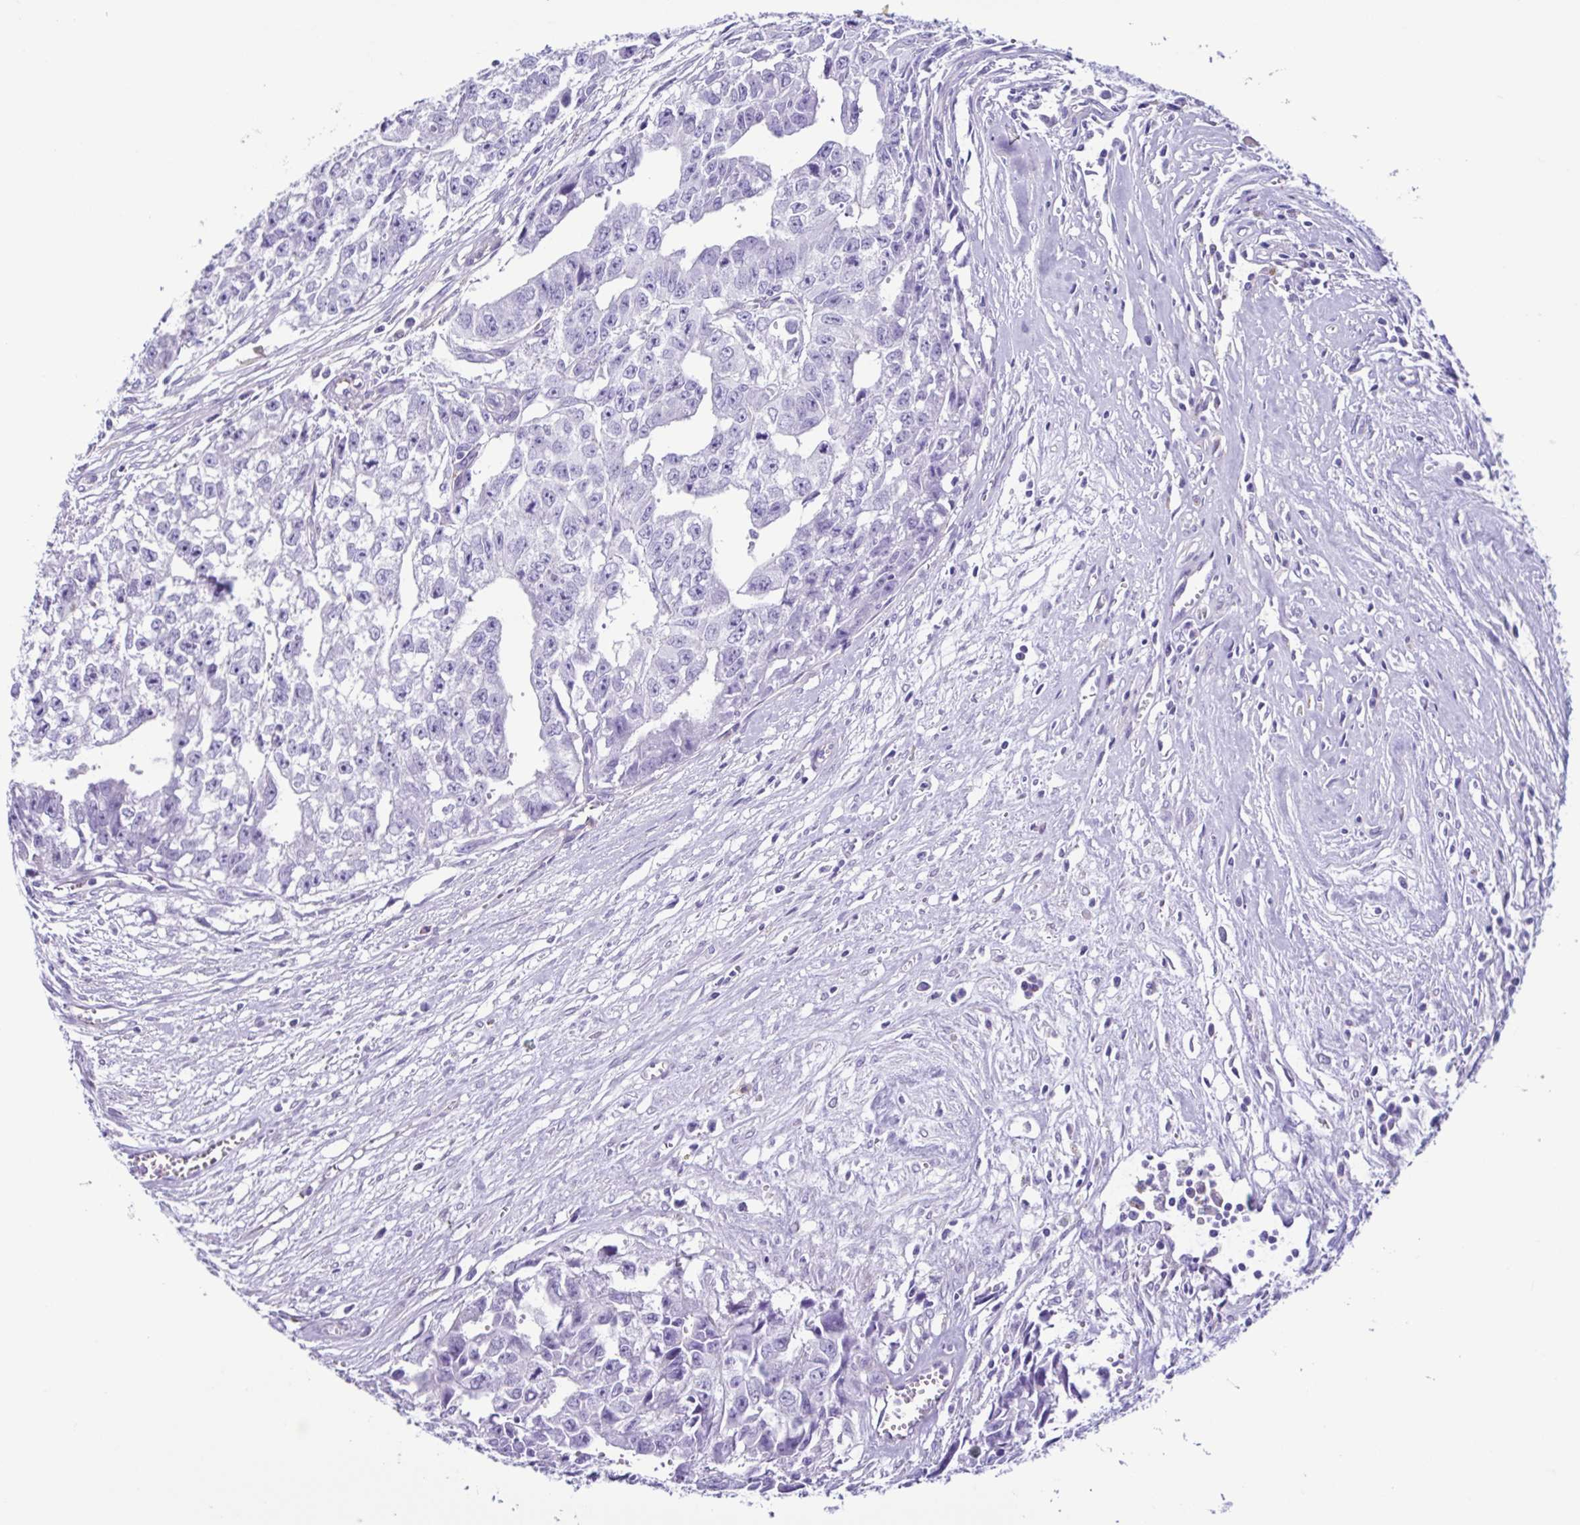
{"staining": {"intensity": "negative", "quantity": "none", "location": "none"}, "tissue": "testis cancer", "cell_type": "Tumor cells", "image_type": "cancer", "snomed": [{"axis": "morphology", "description": "Carcinoma, Embryonal, NOS"}, {"axis": "morphology", "description": "Teratoma, malignant, NOS"}, {"axis": "topography", "description": "Testis"}], "caption": "Testis cancer was stained to show a protein in brown. There is no significant staining in tumor cells.", "gene": "CYP11B1", "patient": {"sex": "male", "age": 24}}